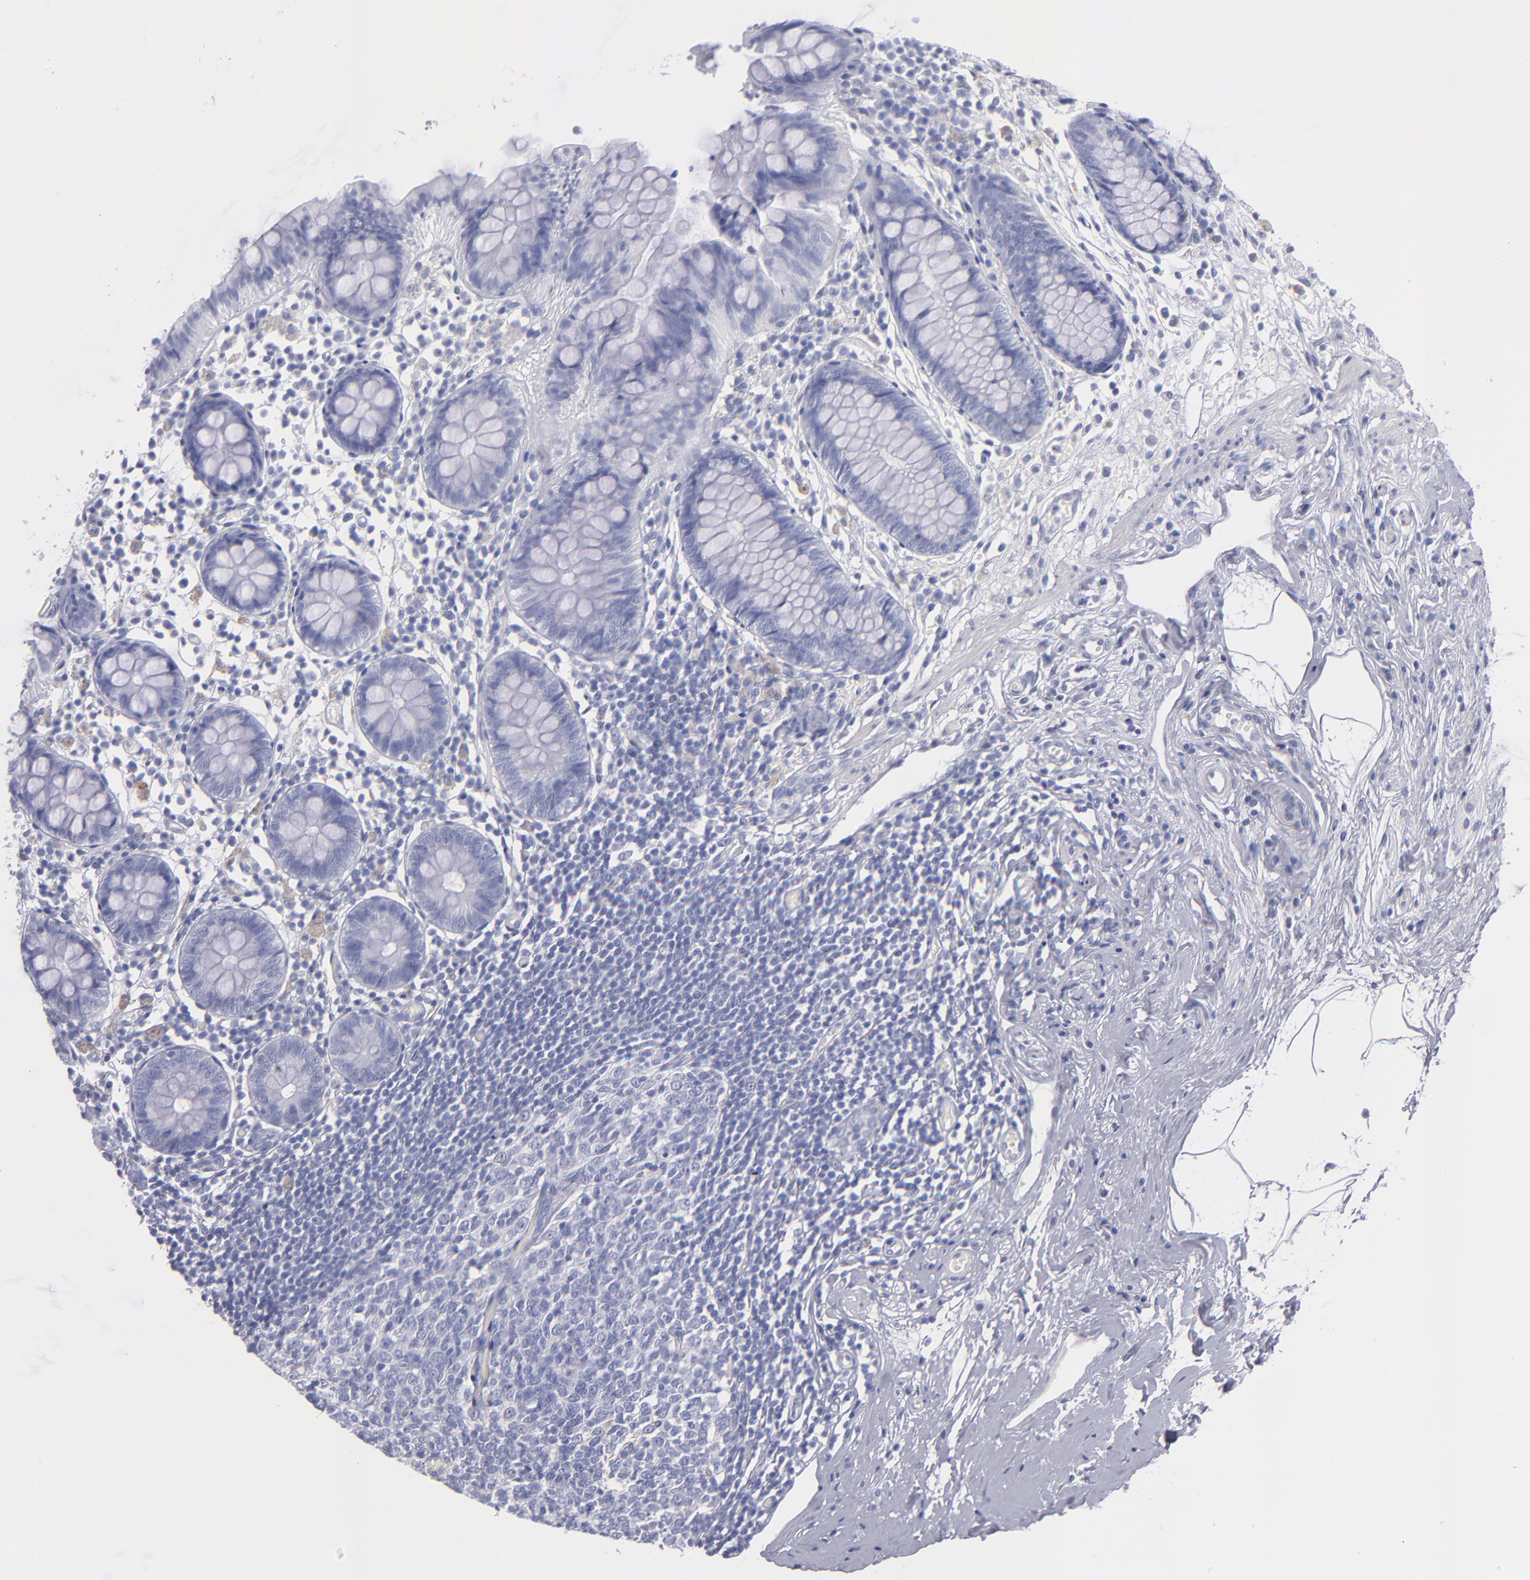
{"staining": {"intensity": "negative", "quantity": "none", "location": "none"}, "tissue": "appendix", "cell_type": "Glandular cells", "image_type": "normal", "snomed": [{"axis": "morphology", "description": "Normal tissue, NOS"}, {"axis": "topography", "description": "Appendix"}], "caption": "DAB immunohistochemical staining of benign appendix demonstrates no significant staining in glandular cells.", "gene": "MB", "patient": {"sex": "male", "age": 38}}